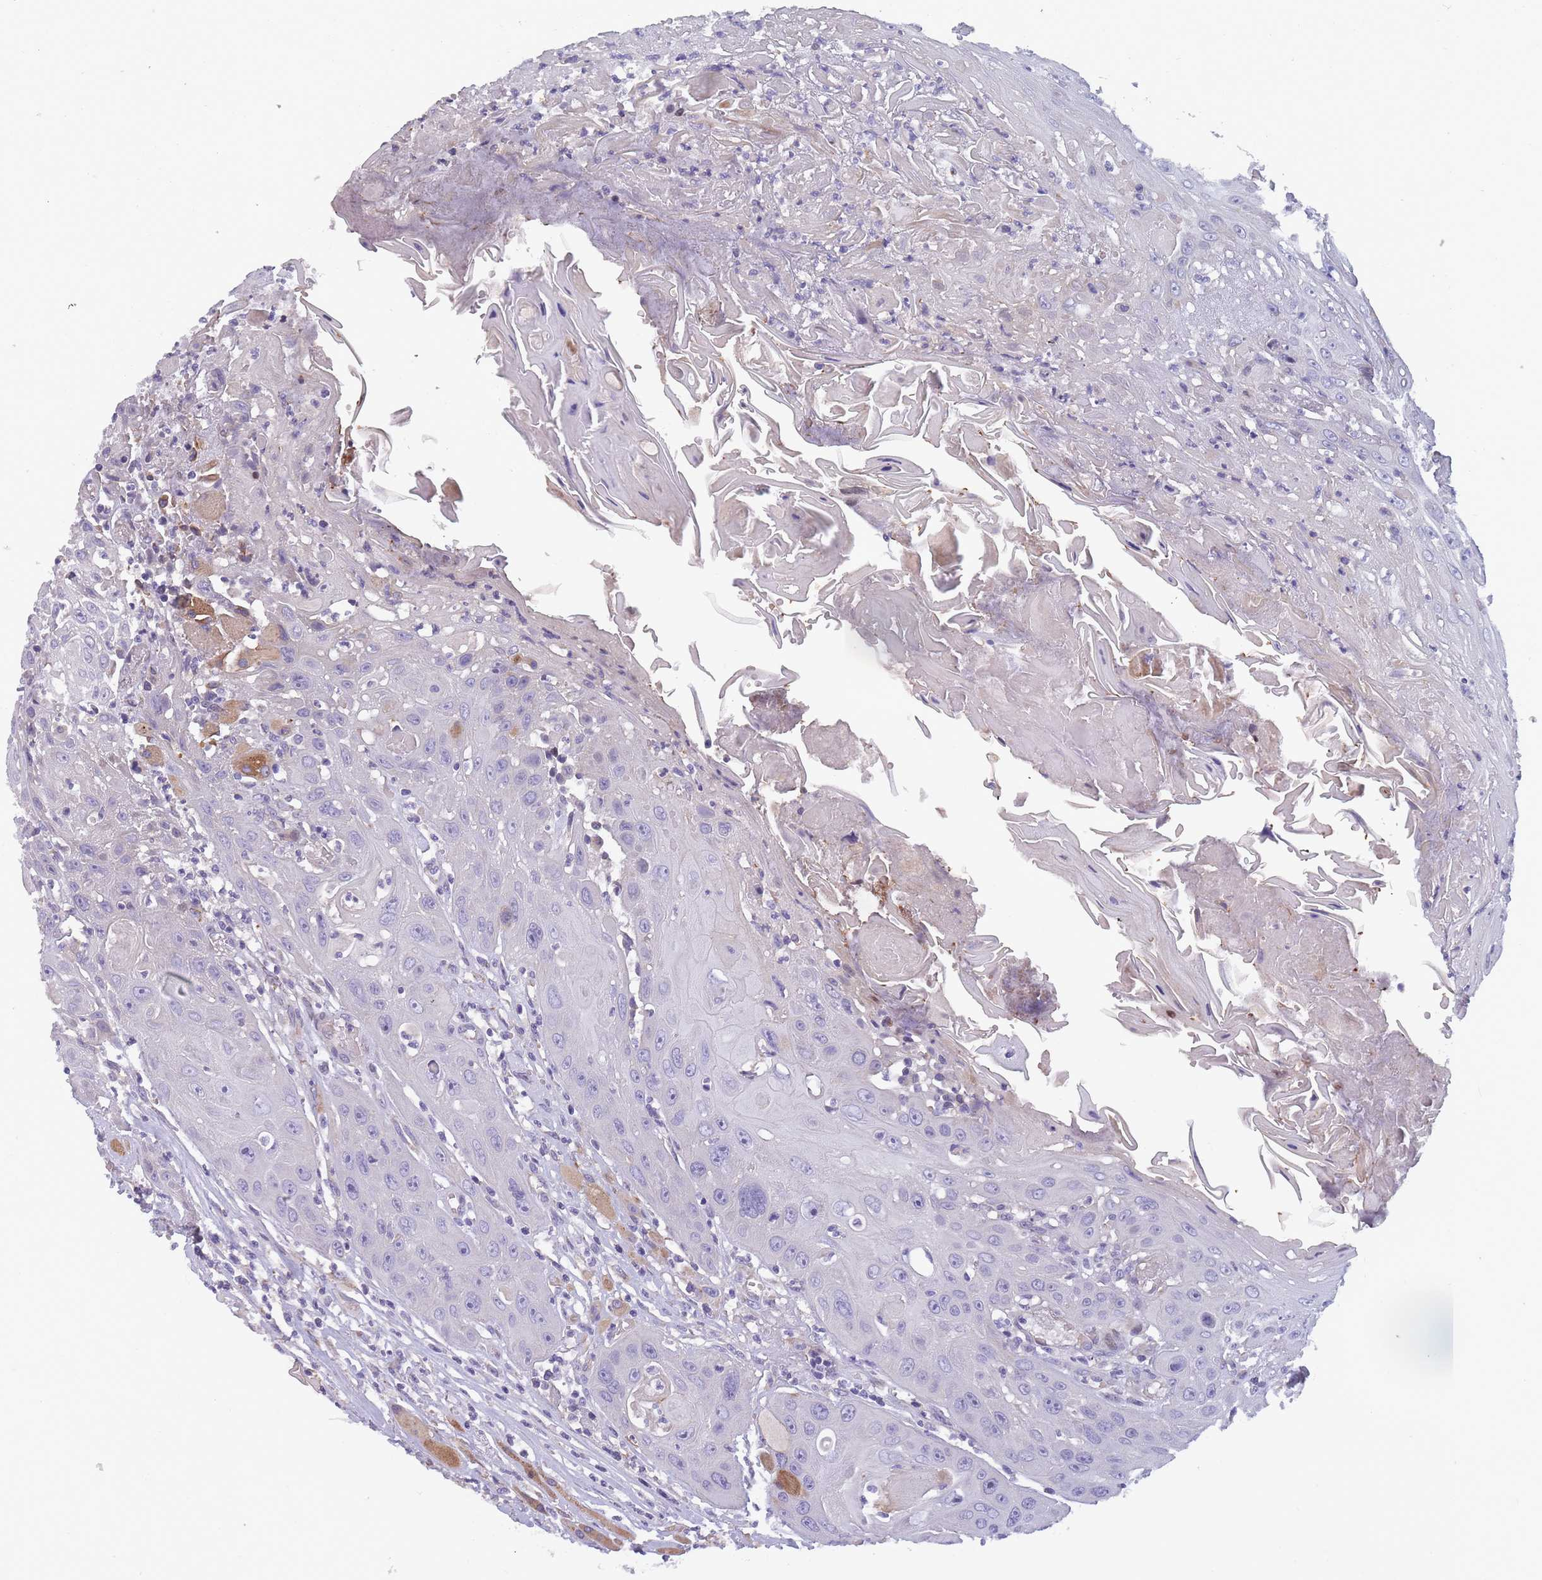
{"staining": {"intensity": "negative", "quantity": "none", "location": "none"}, "tissue": "head and neck cancer", "cell_type": "Tumor cells", "image_type": "cancer", "snomed": [{"axis": "morphology", "description": "Squamous cell carcinoma, NOS"}, {"axis": "topography", "description": "Head-Neck"}], "caption": "IHC of human squamous cell carcinoma (head and neck) displays no staining in tumor cells.", "gene": "FAM83F", "patient": {"sex": "female", "age": 59}}